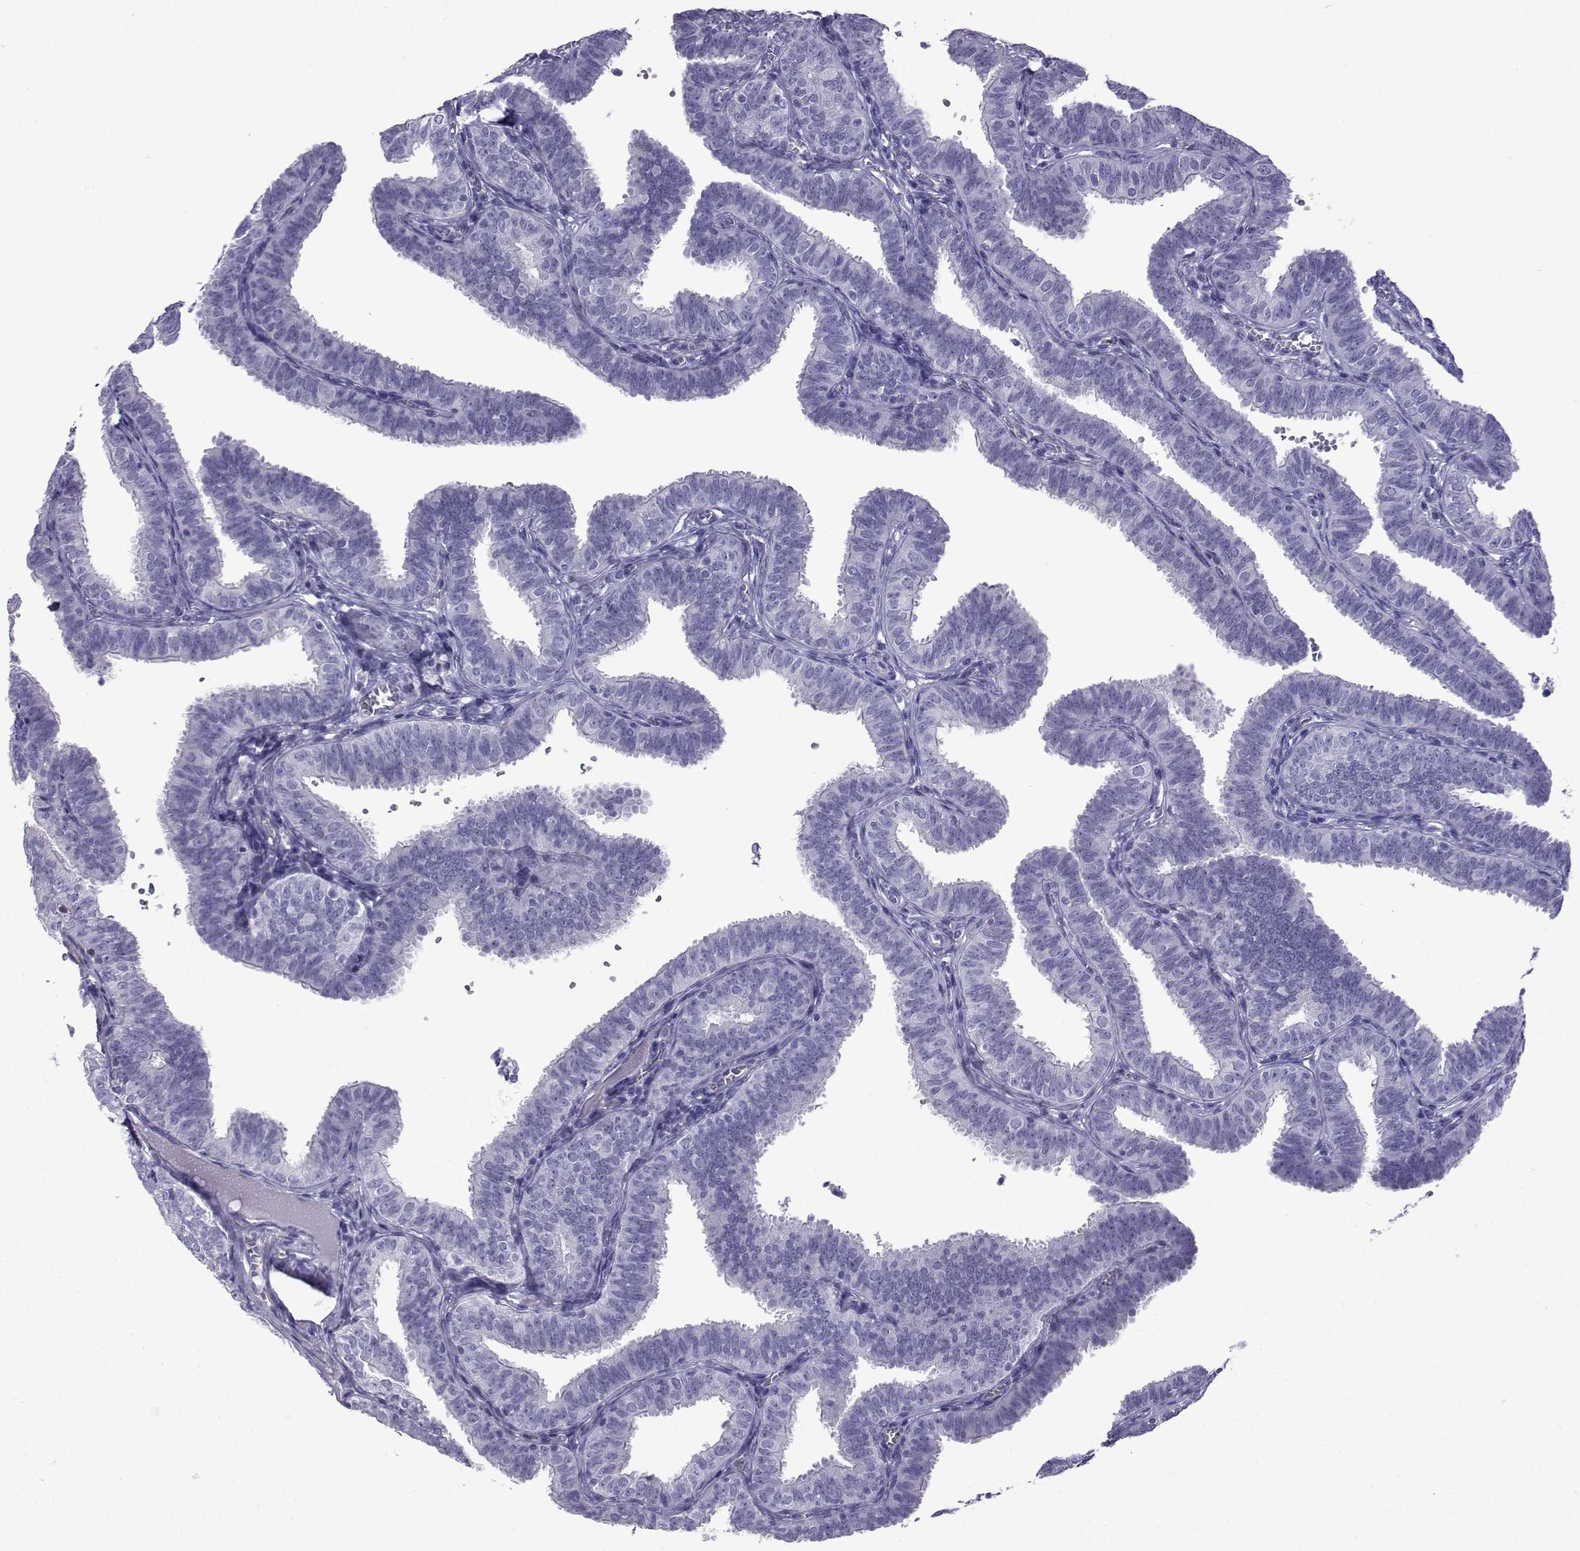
{"staining": {"intensity": "negative", "quantity": "none", "location": "none"}, "tissue": "fallopian tube", "cell_type": "Glandular cells", "image_type": "normal", "snomed": [{"axis": "morphology", "description": "Normal tissue, NOS"}, {"axis": "topography", "description": "Fallopian tube"}], "caption": "The image displays no significant staining in glandular cells of fallopian tube.", "gene": "KCNF1", "patient": {"sex": "female", "age": 25}}